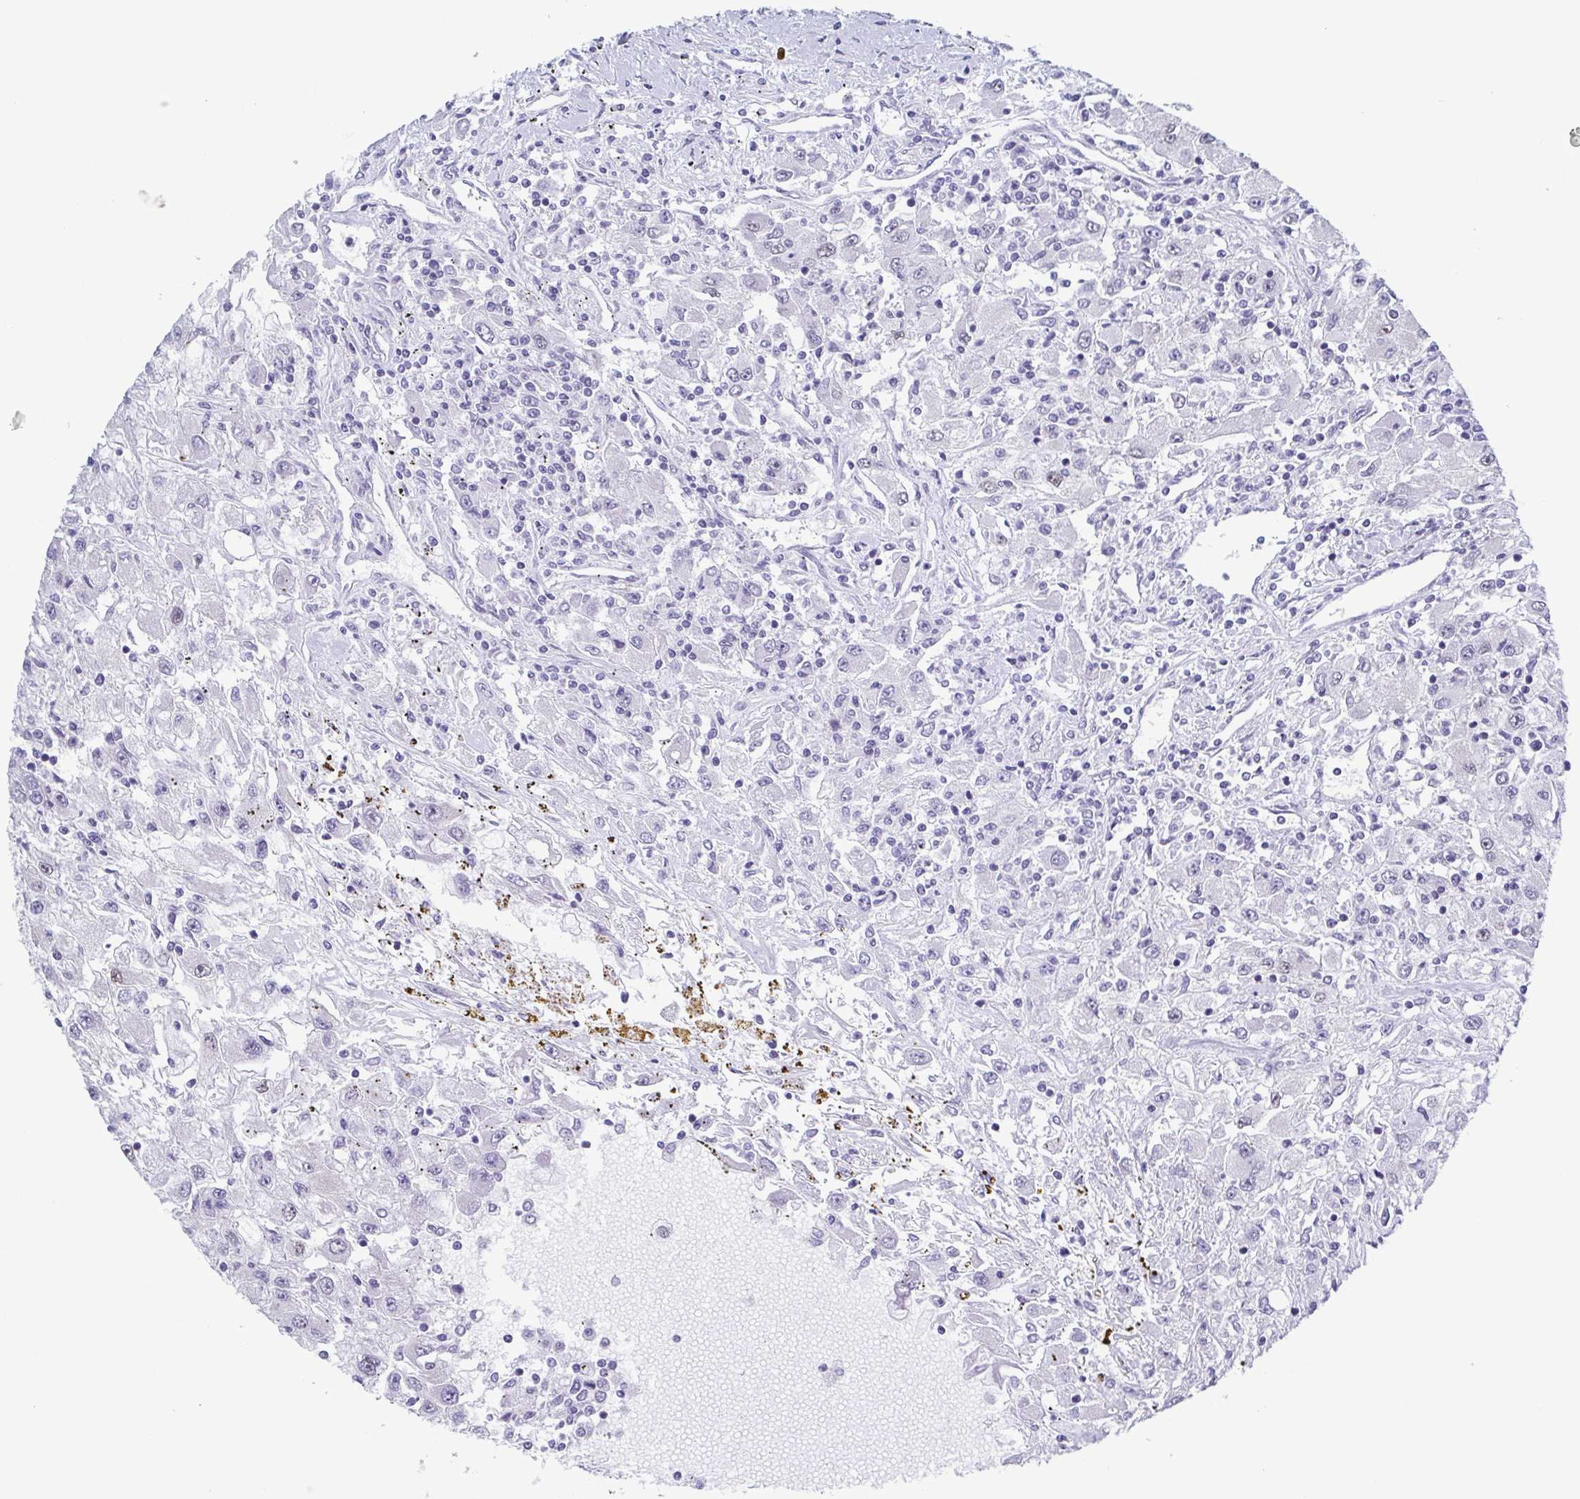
{"staining": {"intensity": "negative", "quantity": "none", "location": "none"}, "tissue": "renal cancer", "cell_type": "Tumor cells", "image_type": "cancer", "snomed": [{"axis": "morphology", "description": "Adenocarcinoma, NOS"}, {"axis": "topography", "description": "Kidney"}], "caption": "Adenocarcinoma (renal) stained for a protein using immunohistochemistry (IHC) shows no positivity tumor cells.", "gene": "TMEM92", "patient": {"sex": "female", "age": 67}}